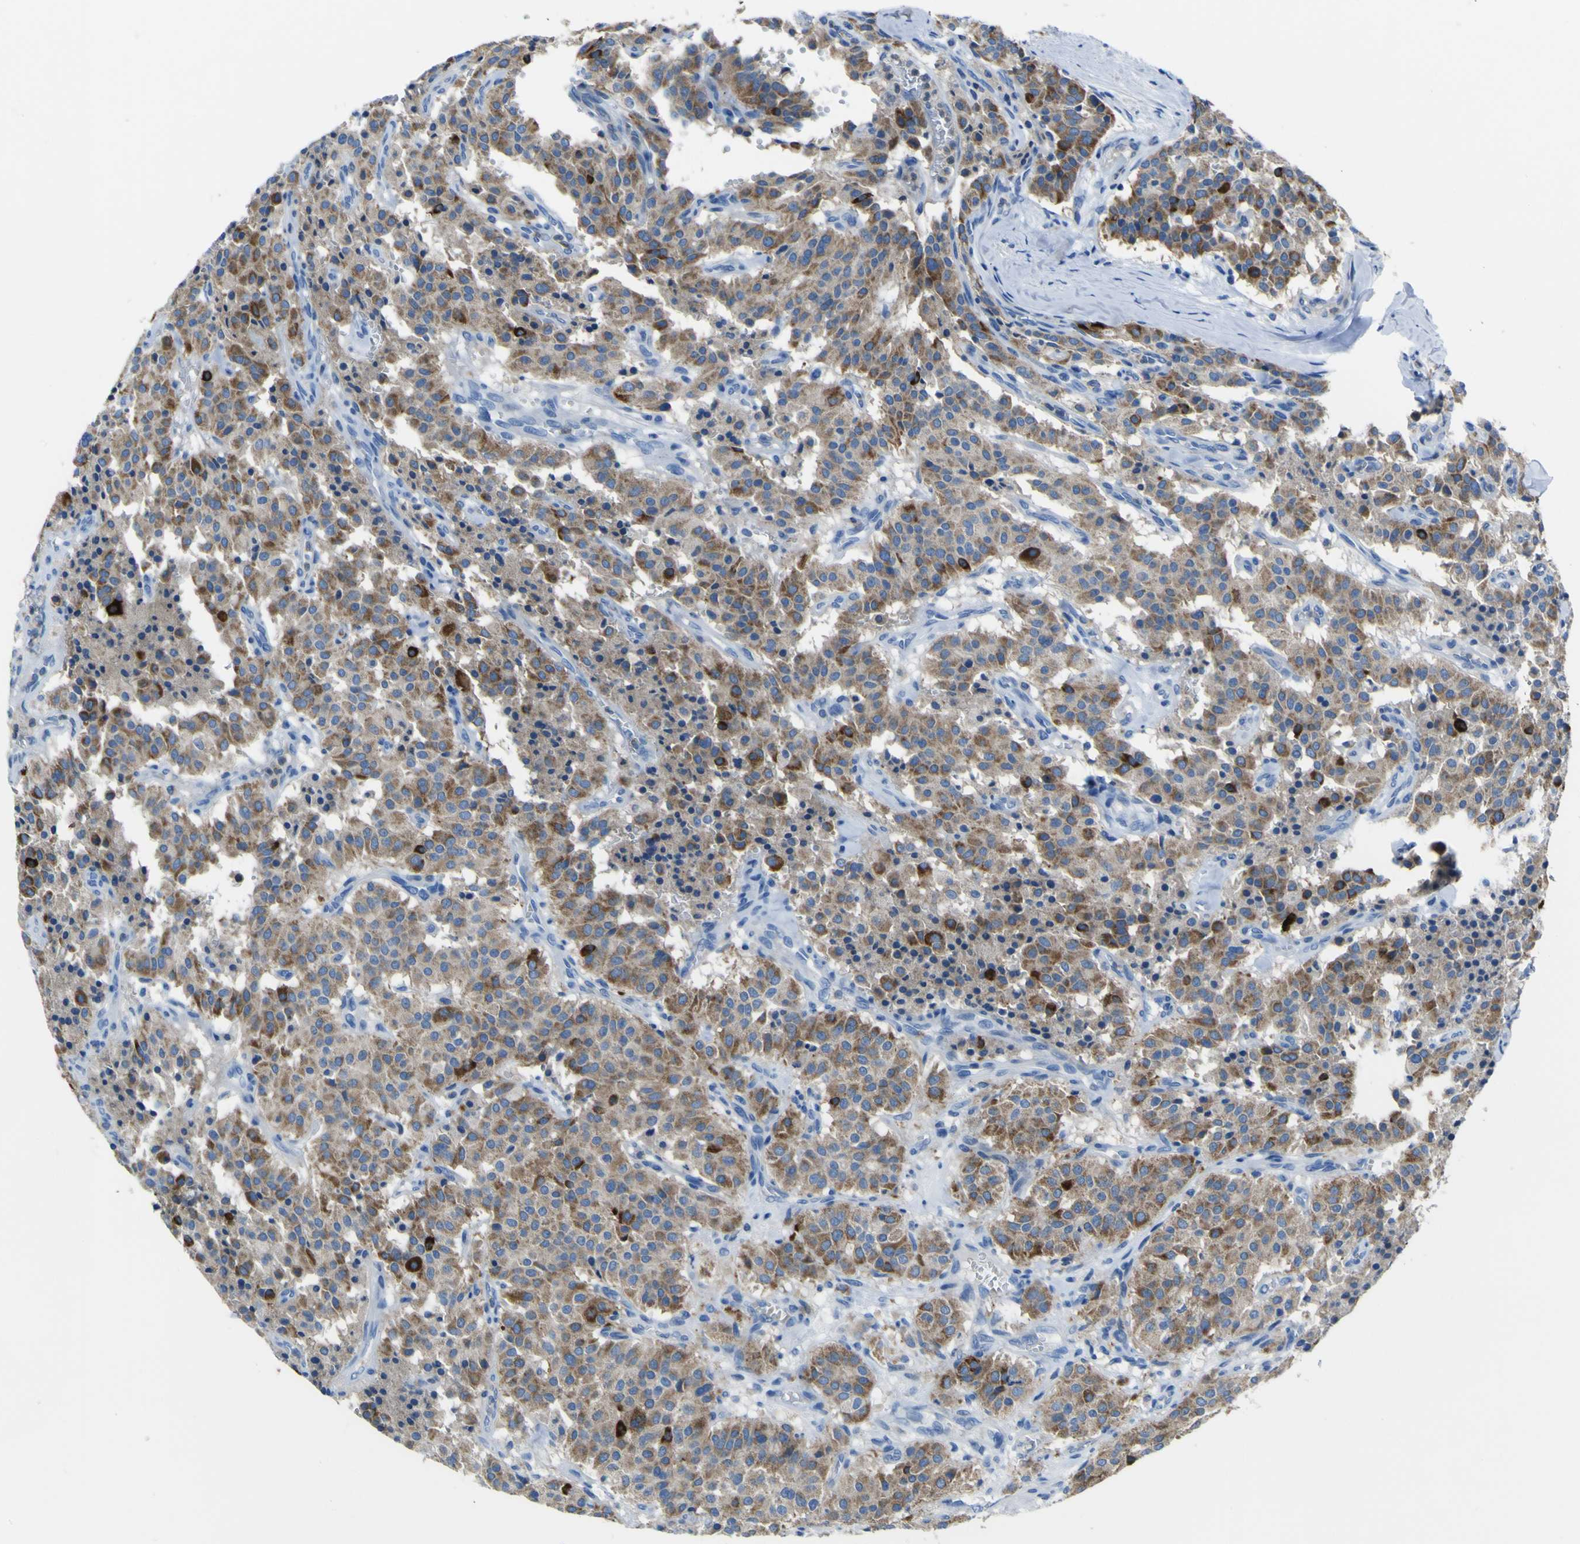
{"staining": {"intensity": "moderate", "quantity": ">75%", "location": "cytoplasmic/membranous"}, "tissue": "carcinoid", "cell_type": "Tumor cells", "image_type": "cancer", "snomed": [{"axis": "morphology", "description": "Carcinoid, malignant, NOS"}, {"axis": "topography", "description": "Lung"}], "caption": "Immunohistochemical staining of human malignant carcinoid shows medium levels of moderate cytoplasmic/membranous staining in approximately >75% of tumor cells. The protein of interest is stained brown, and the nuclei are stained in blue (DAB (3,3'-diaminobenzidine) IHC with brightfield microscopy, high magnification).", "gene": "ACSL1", "patient": {"sex": "male", "age": 30}}